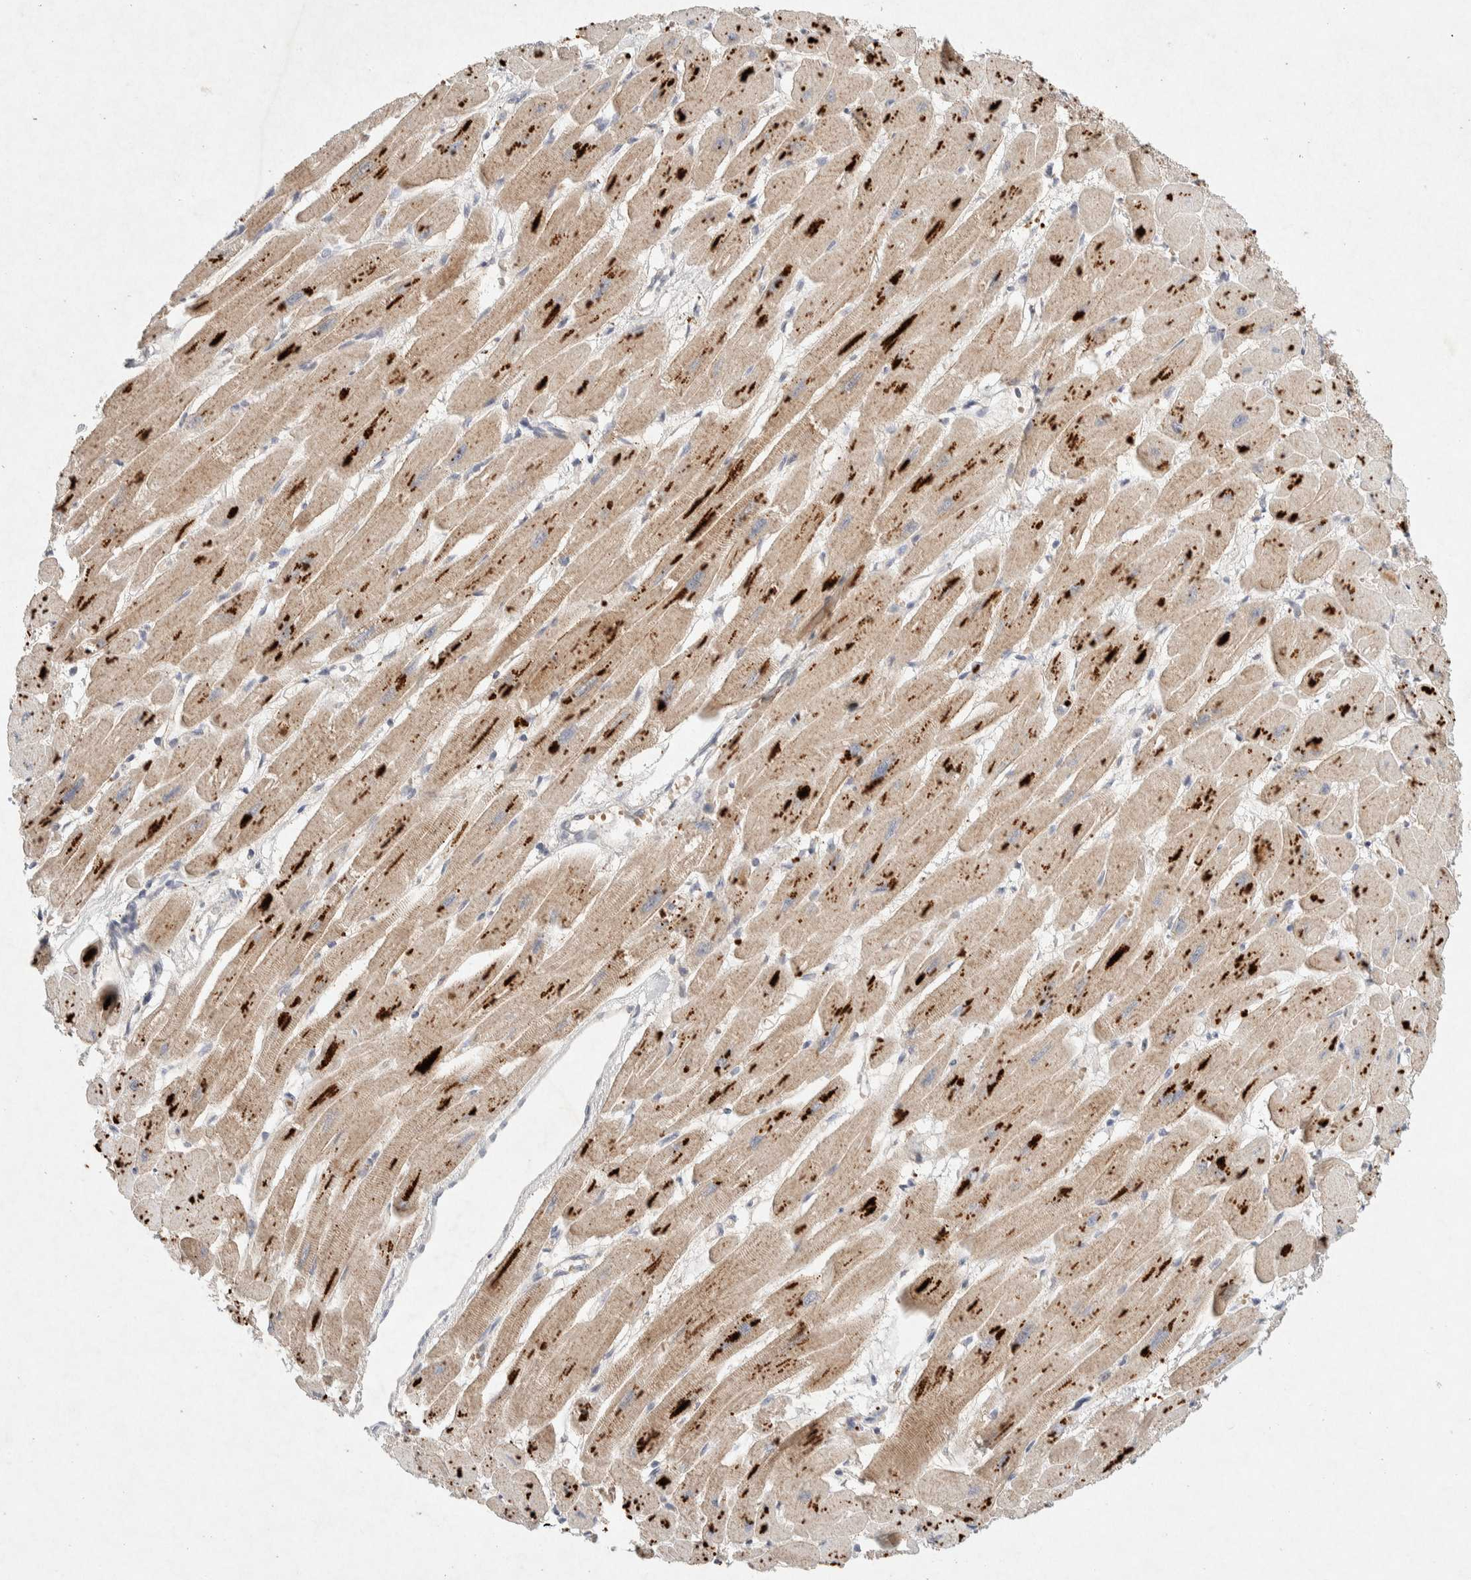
{"staining": {"intensity": "moderate", "quantity": "25%-75%", "location": "cytoplasmic/membranous"}, "tissue": "heart muscle", "cell_type": "Cardiomyocytes", "image_type": "normal", "snomed": [{"axis": "morphology", "description": "Normal tissue, NOS"}, {"axis": "topography", "description": "Heart"}], "caption": "Protein expression analysis of normal heart muscle displays moderate cytoplasmic/membranous positivity in about 25%-75% of cardiomyocytes.", "gene": "GNAI1", "patient": {"sex": "female", "age": 54}}